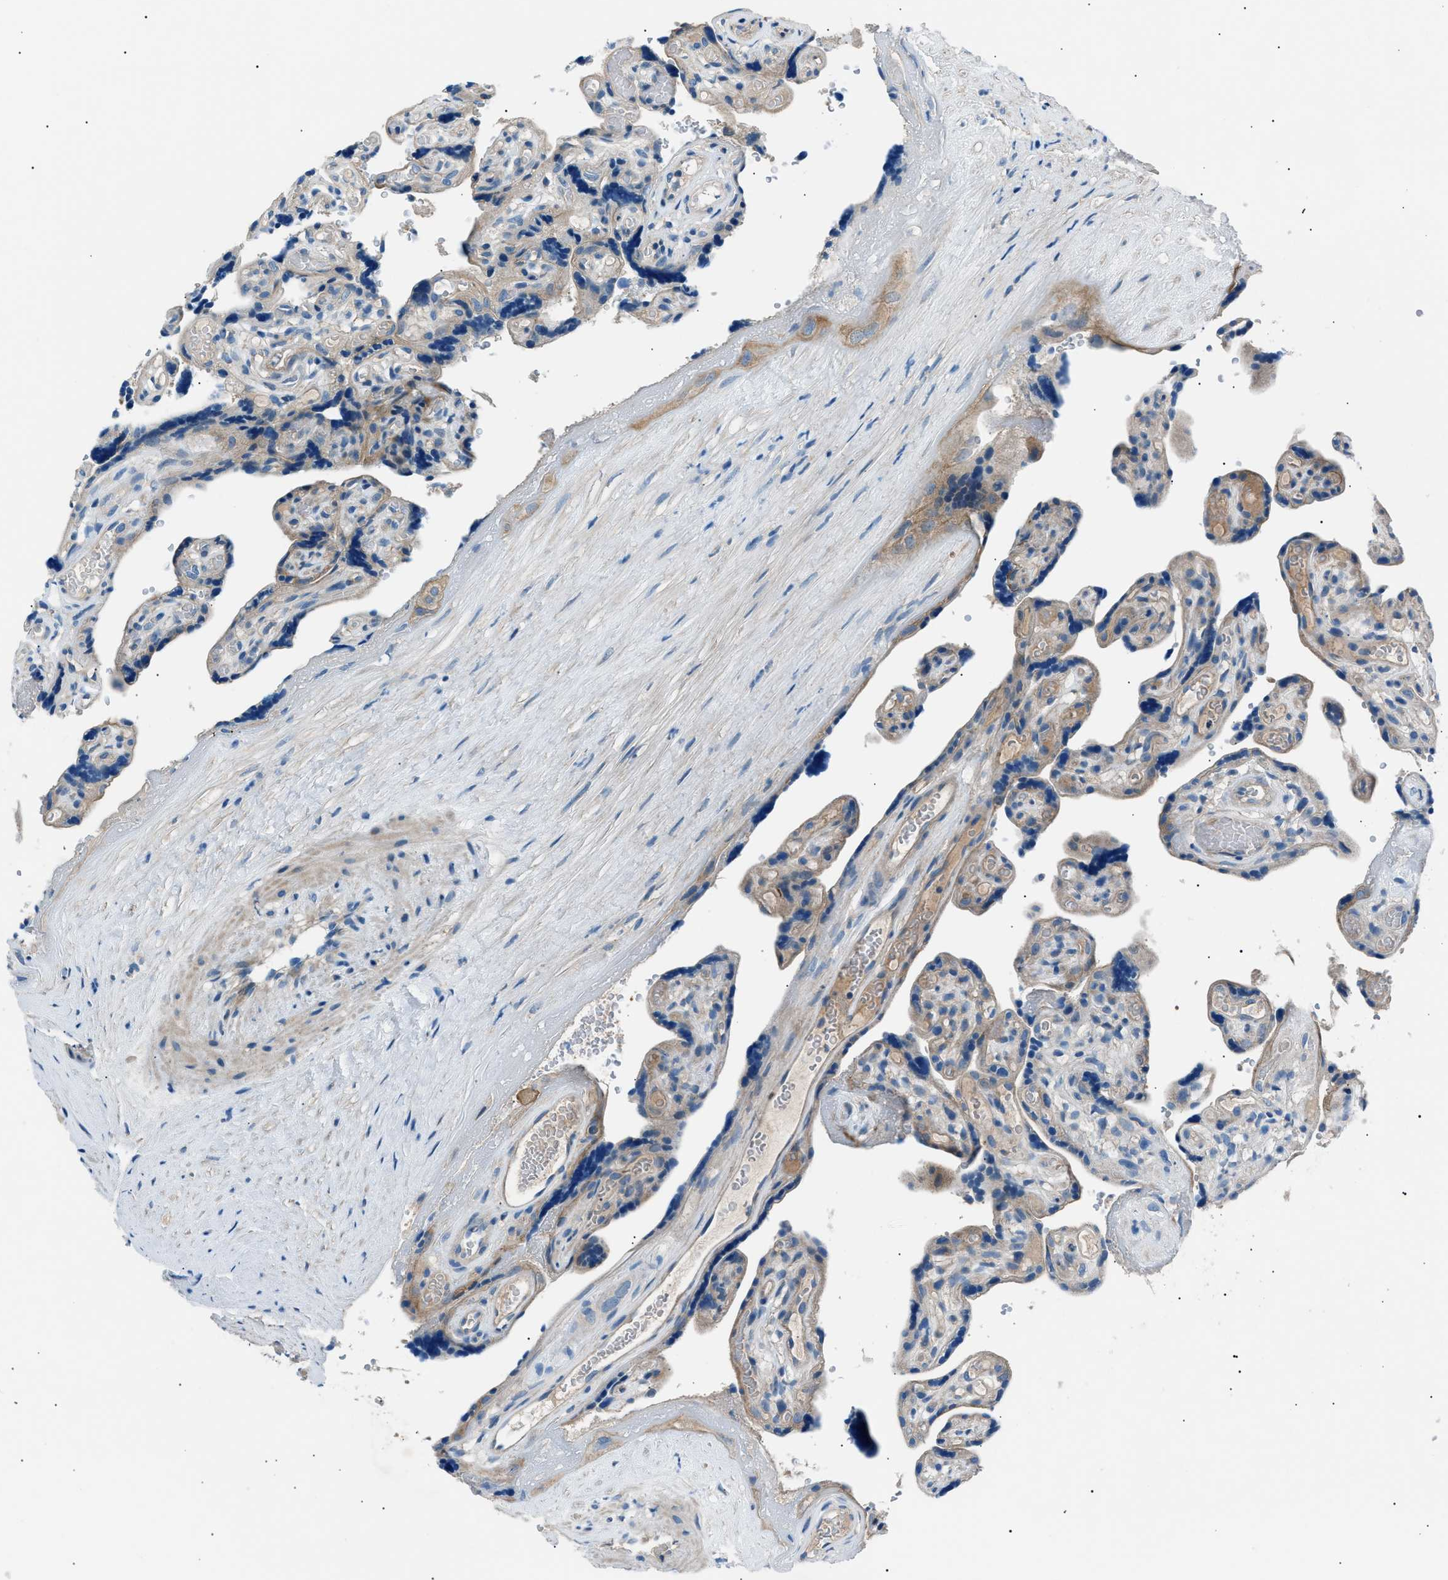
{"staining": {"intensity": "moderate", "quantity": "25%-75%", "location": "cytoplasmic/membranous"}, "tissue": "placenta", "cell_type": "Decidual cells", "image_type": "normal", "snomed": [{"axis": "morphology", "description": "Normal tissue, NOS"}, {"axis": "topography", "description": "Placenta"}], "caption": "IHC (DAB) staining of normal placenta reveals moderate cytoplasmic/membranous protein positivity in about 25%-75% of decidual cells.", "gene": "LRRC37B", "patient": {"sex": "female", "age": 30}}